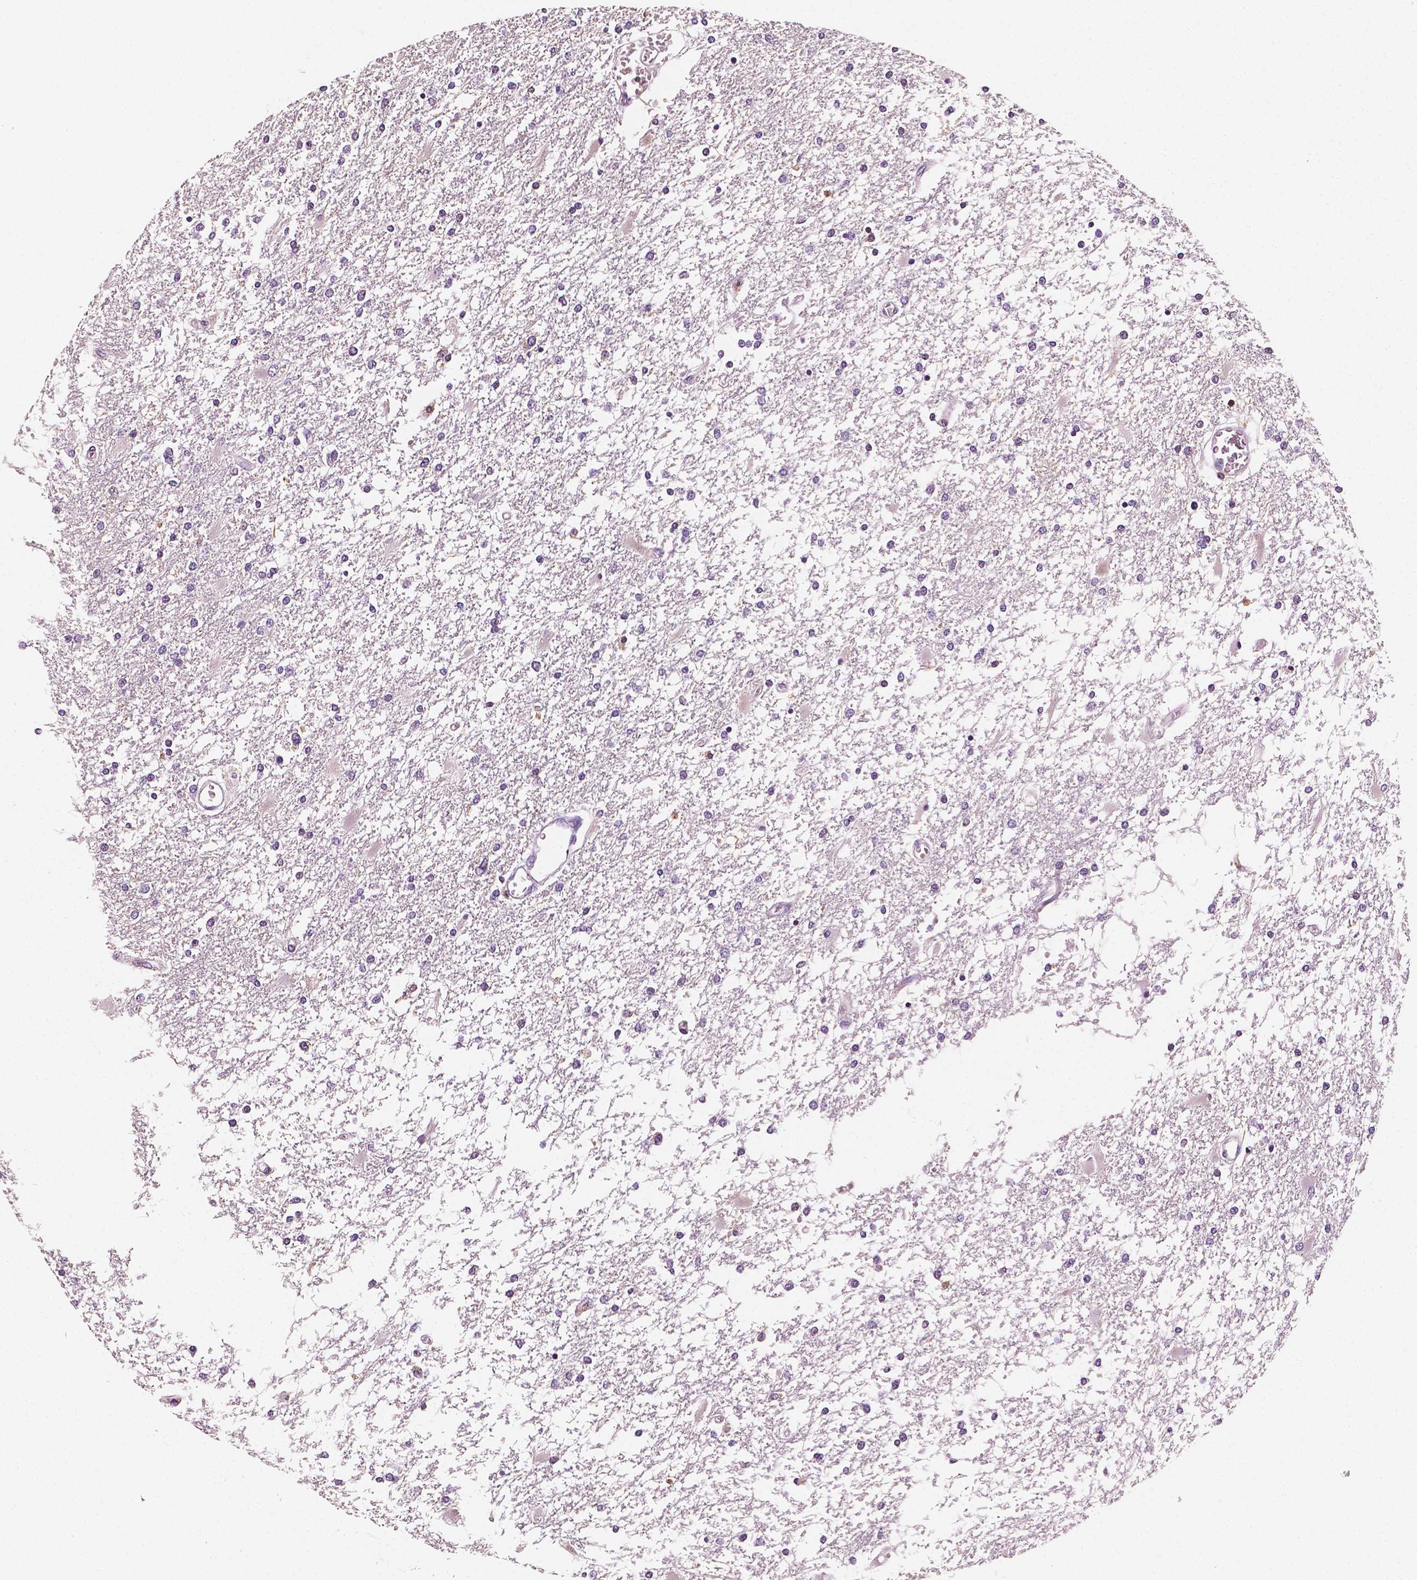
{"staining": {"intensity": "negative", "quantity": "none", "location": "none"}, "tissue": "glioma", "cell_type": "Tumor cells", "image_type": "cancer", "snomed": [{"axis": "morphology", "description": "Glioma, malignant, High grade"}, {"axis": "topography", "description": "Cerebral cortex"}], "caption": "Tumor cells show no significant protein staining in glioma.", "gene": "PTPRC", "patient": {"sex": "male", "age": 79}}